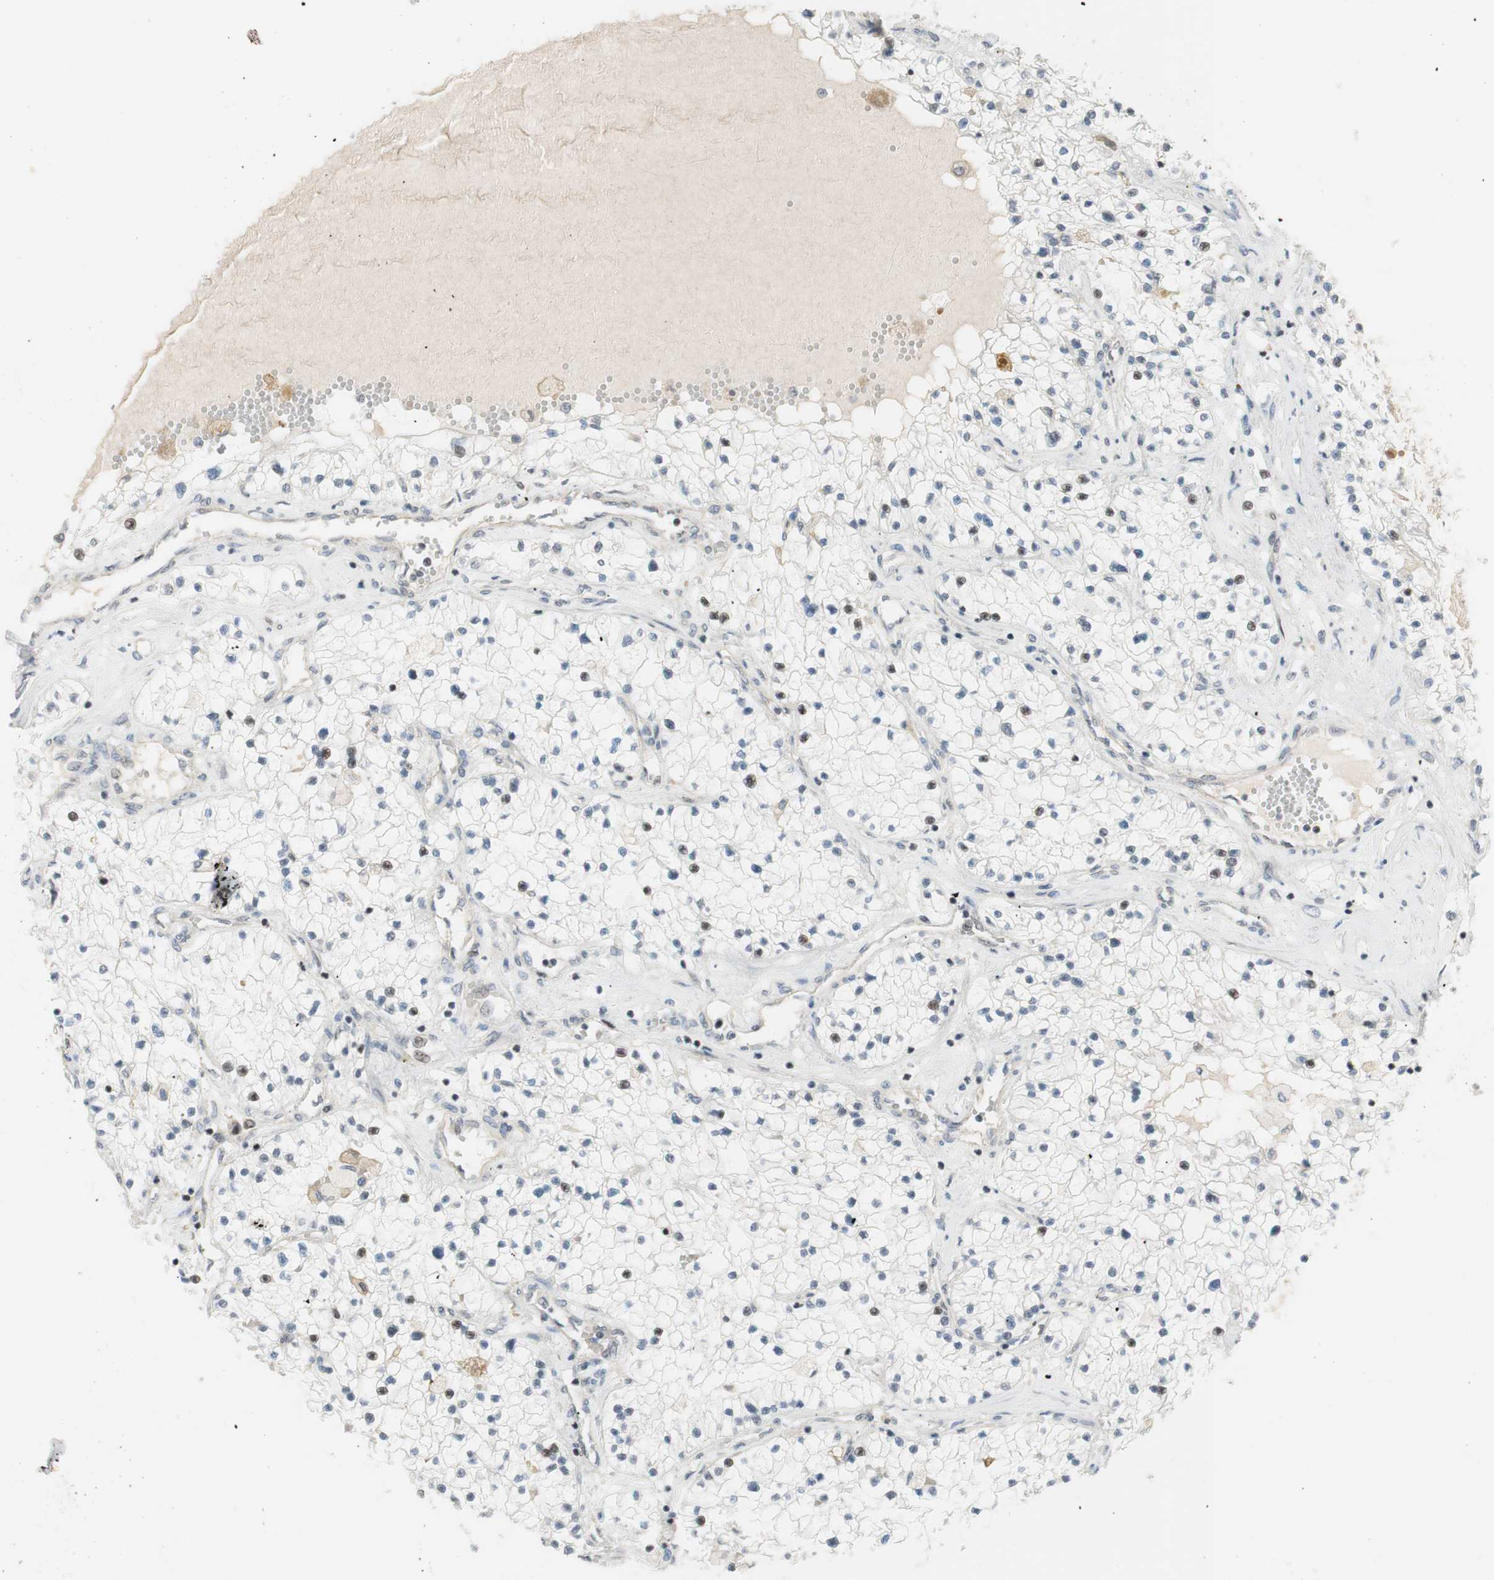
{"staining": {"intensity": "moderate", "quantity": "<25%", "location": "nuclear"}, "tissue": "renal cancer", "cell_type": "Tumor cells", "image_type": "cancer", "snomed": [{"axis": "morphology", "description": "Adenocarcinoma, NOS"}, {"axis": "topography", "description": "Kidney"}], "caption": "Renal cancer stained with DAB immunohistochemistry (IHC) shows low levels of moderate nuclear staining in approximately <25% of tumor cells.", "gene": "SUFU", "patient": {"sex": "male", "age": 68}}